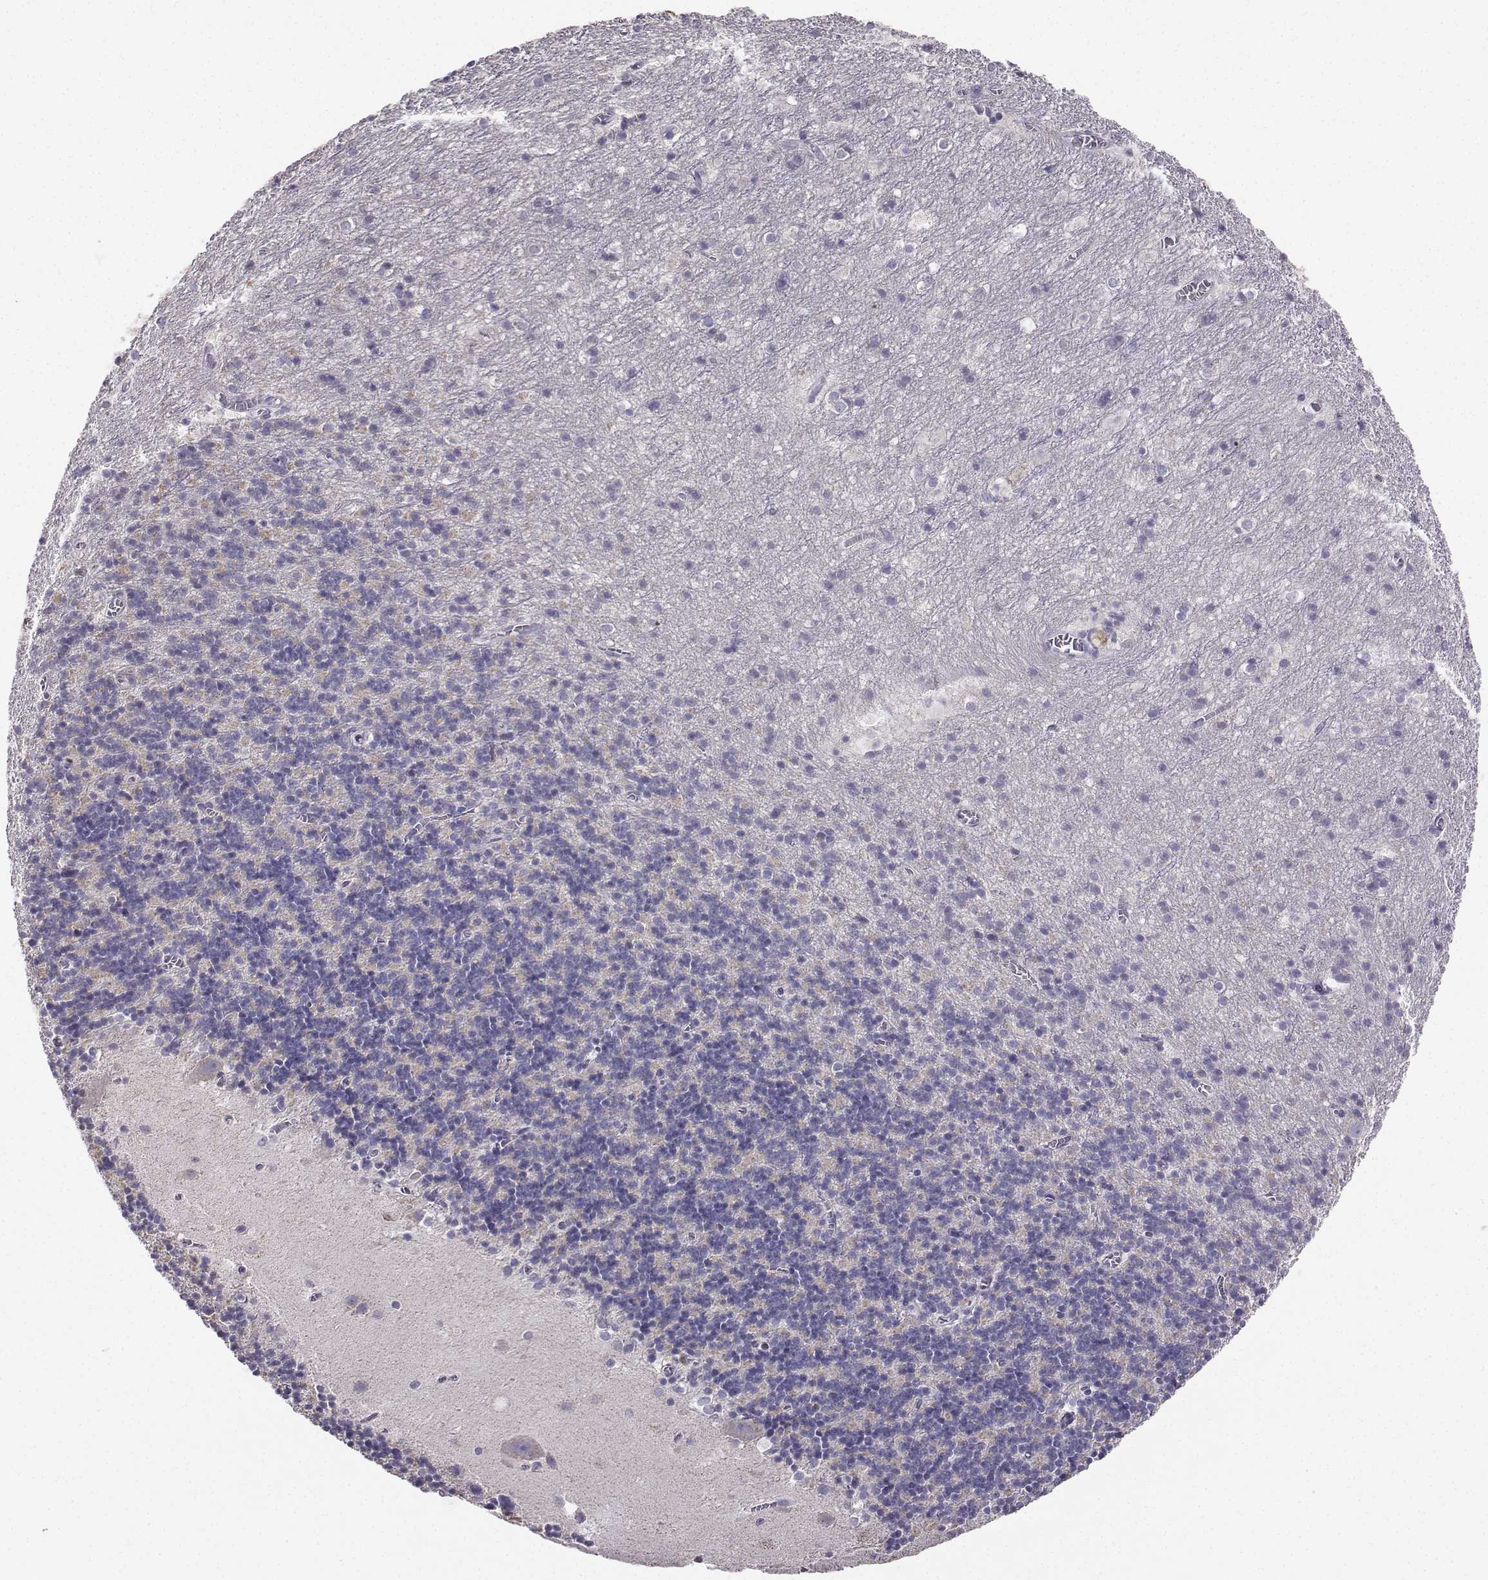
{"staining": {"intensity": "negative", "quantity": "none", "location": "none"}, "tissue": "cerebellum", "cell_type": "Cells in granular layer", "image_type": "normal", "snomed": [{"axis": "morphology", "description": "Normal tissue, NOS"}, {"axis": "topography", "description": "Cerebellum"}], "caption": "A micrograph of cerebellum stained for a protein displays no brown staining in cells in granular layer. (DAB immunohistochemistry visualized using brightfield microscopy, high magnification).", "gene": "AVP", "patient": {"sex": "male", "age": 70}}